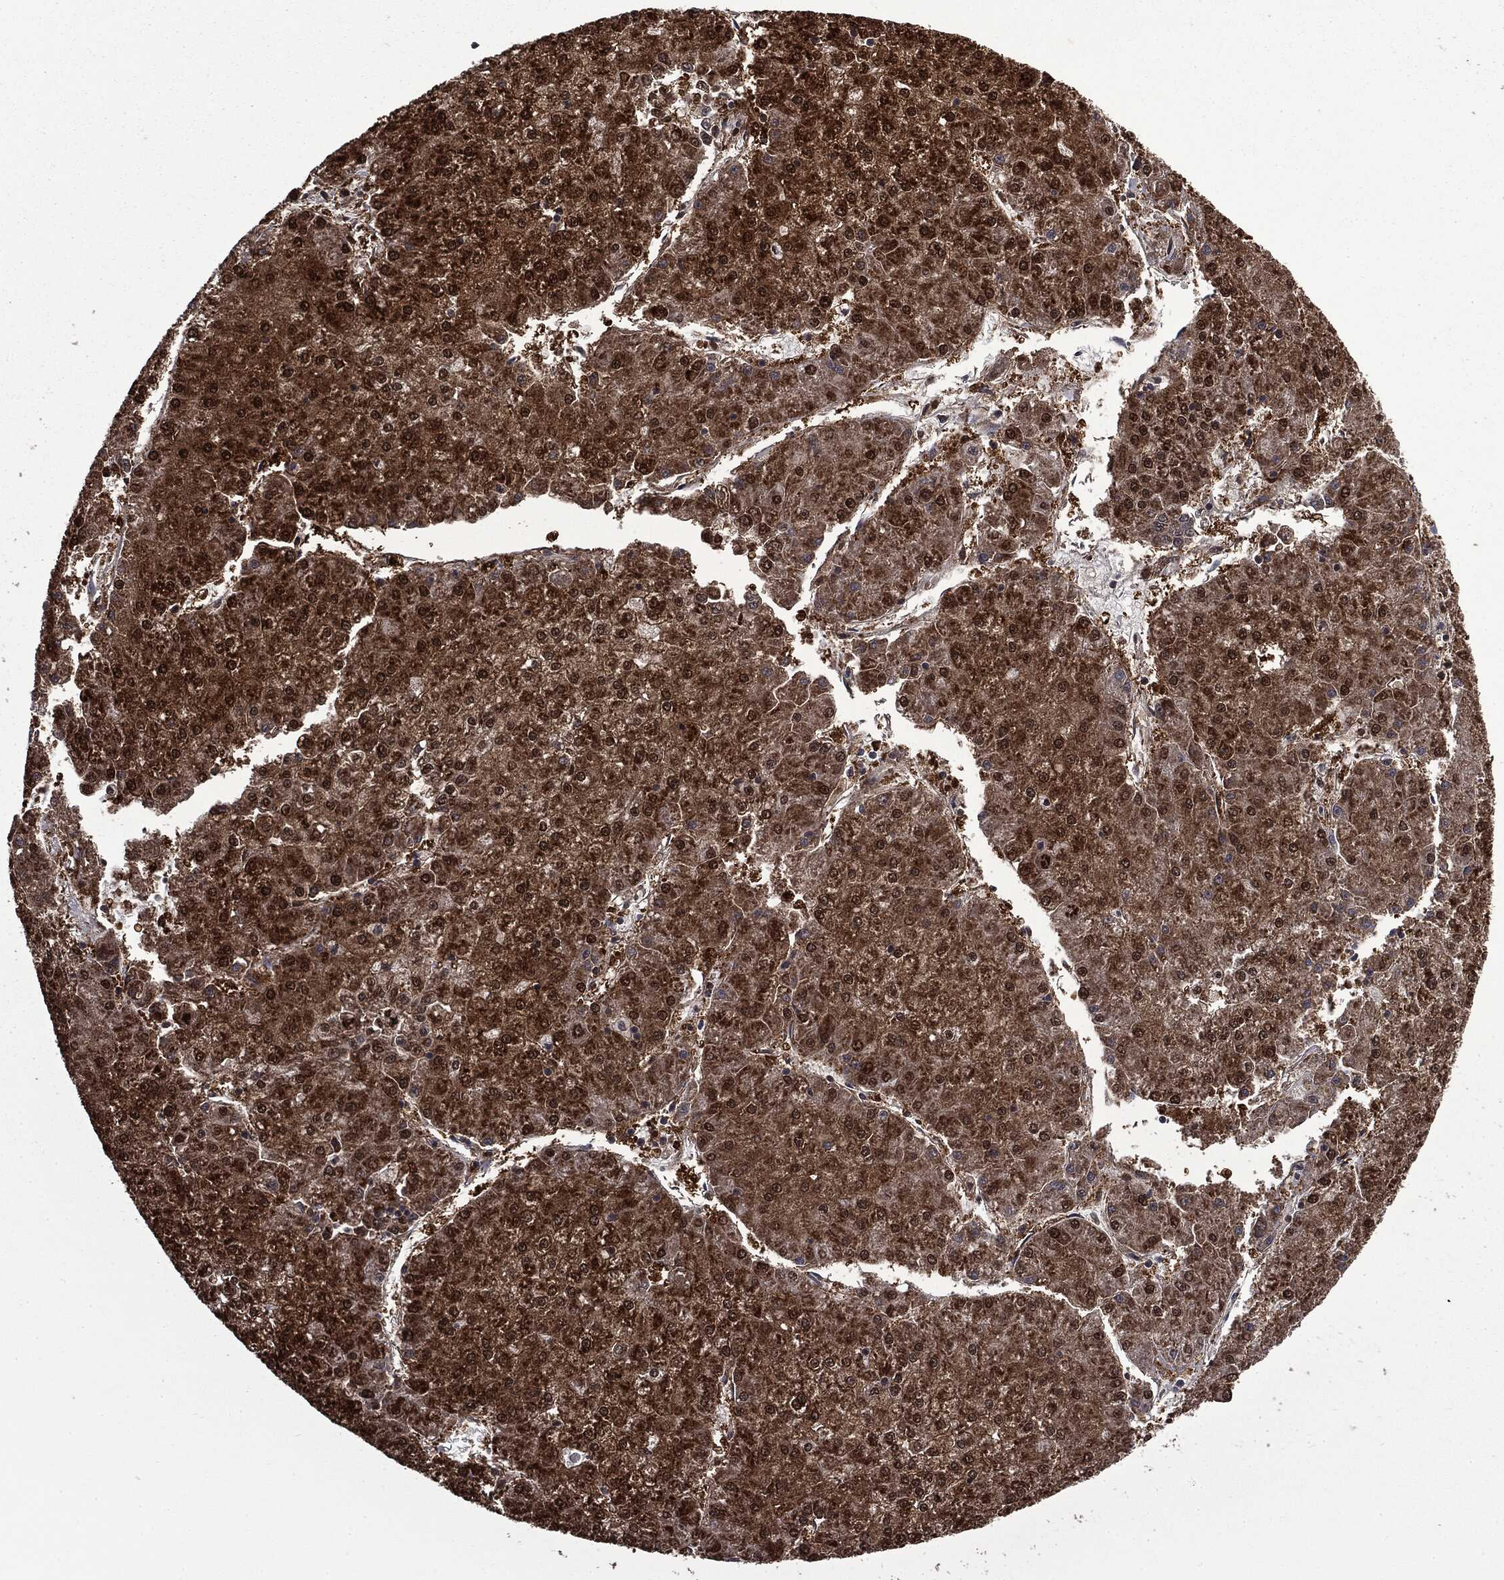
{"staining": {"intensity": "strong", "quantity": ">75%", "location": "cytoplasmic/membranous,nuclear"}, "tissue": "liver cancer", "cell_type": "Tumor cells", "image_type": "cancer", "snomed": [{"axis": "morphology", "description": "Carcinoma, Hepatocellular, NOS"}, {"axis": "topography", "description": "Liver"}], "caption": "Strong cytoplasmic/membranous and nuclear staining is identified in about >75% of tumor cells in liver cancer. Immunohistochemistry (ihc) stains the protein of interest in brown and the nuclei are stained blue.", "gene": "GPI", "patient": {"sex": "male", "age": 73}}